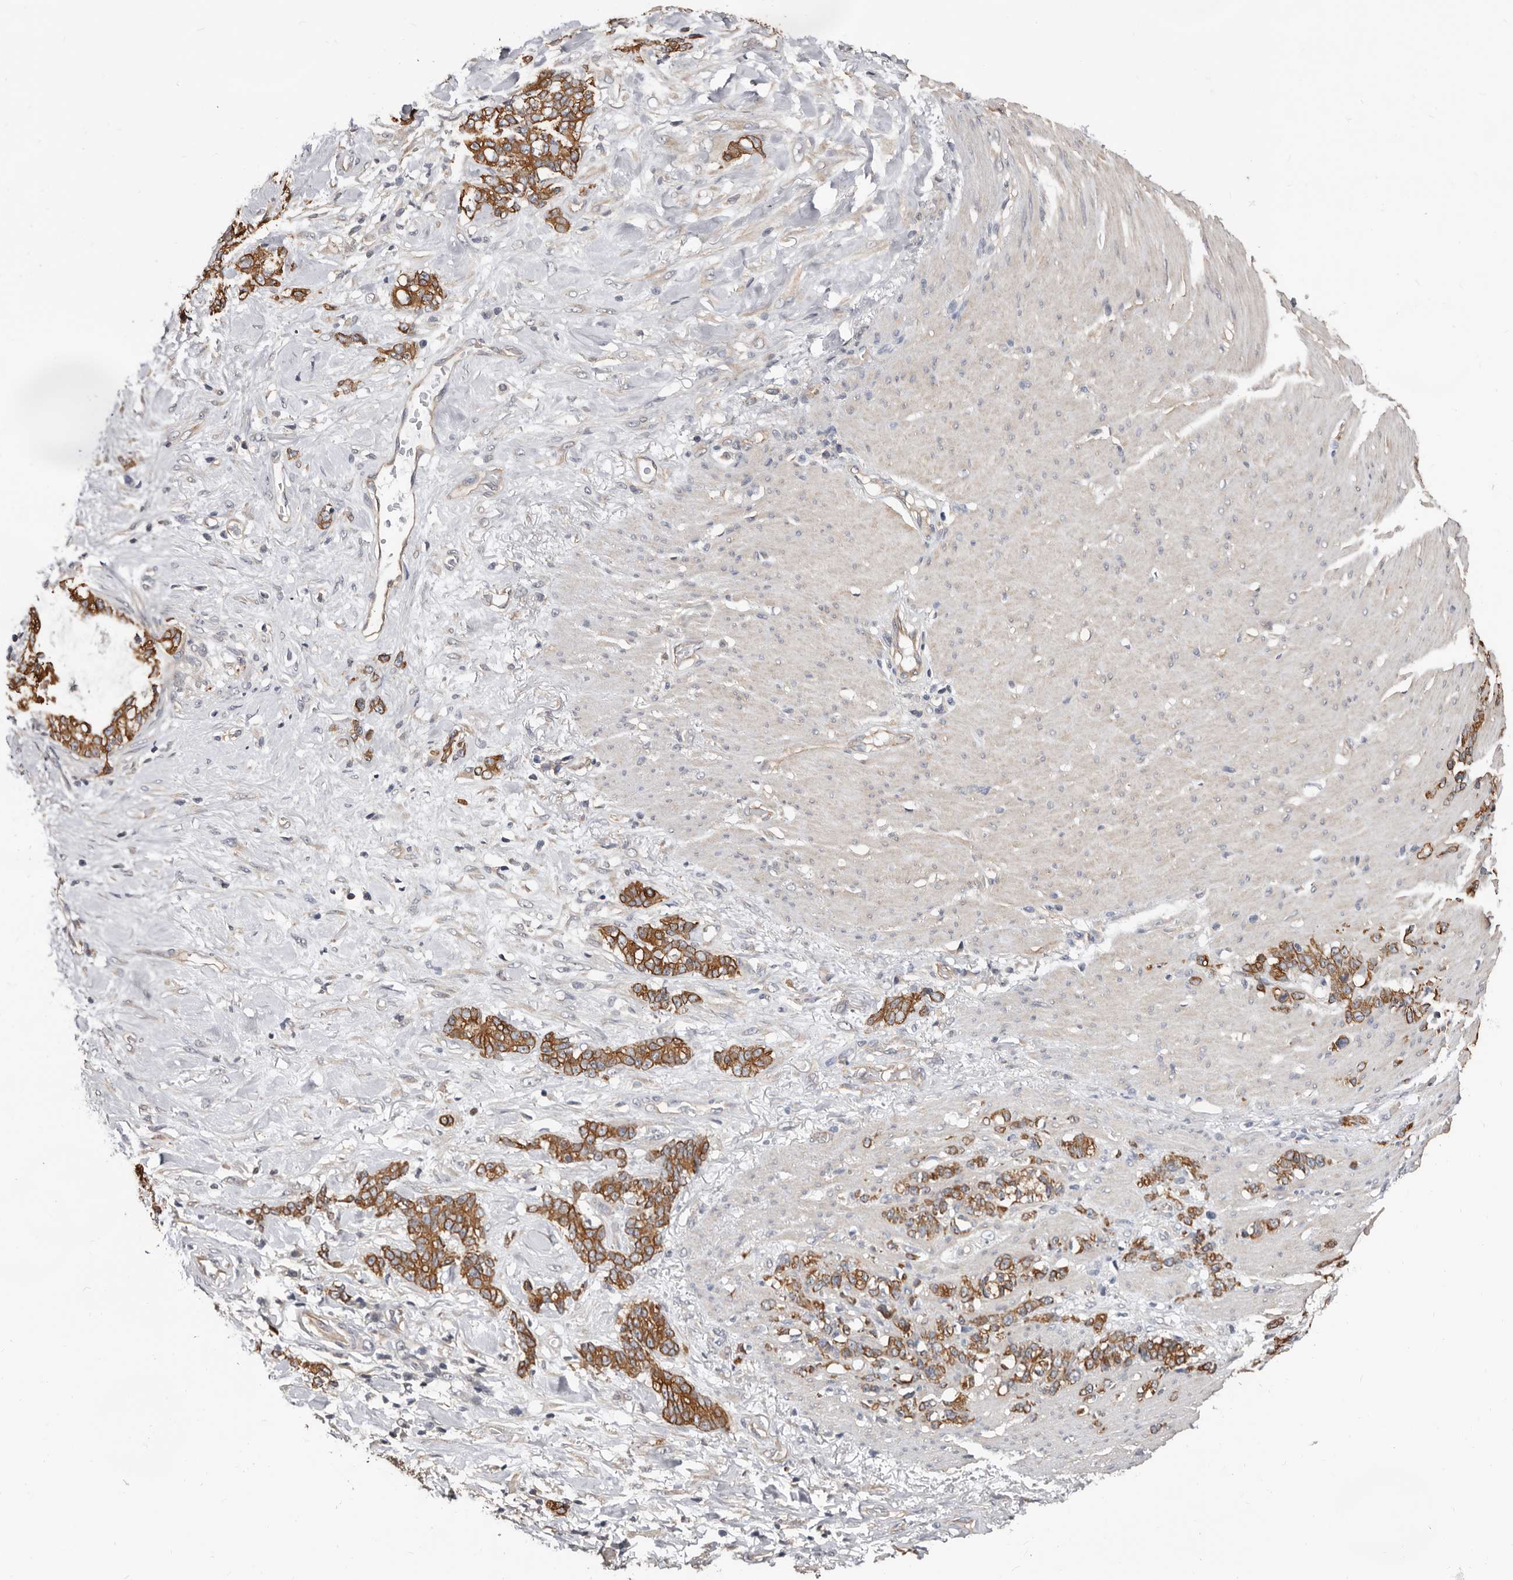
{"staining": {"intensity": "moderate", "quantity": ">75%", "location": "cytoplasmic/membranous"}, "tissue": "stomach cancer", "cell_type": "Tumor cells", "image_type": "cancer", "snomed": [{"axis": "morphology", "description": "Adenocarcinoma, NOS"}, {"axis": "topography", "description": "Stomach, lower"}], "caption": "About >75% of tumor cells in human stomach cancer (adenocarcinoma) reveal moderate cytoplasmic/membranous protein positivity as visualized by brown immunohistochemical staining.", "gene": "MRPL18", "patient": {"sex": "male", "age": 88}}